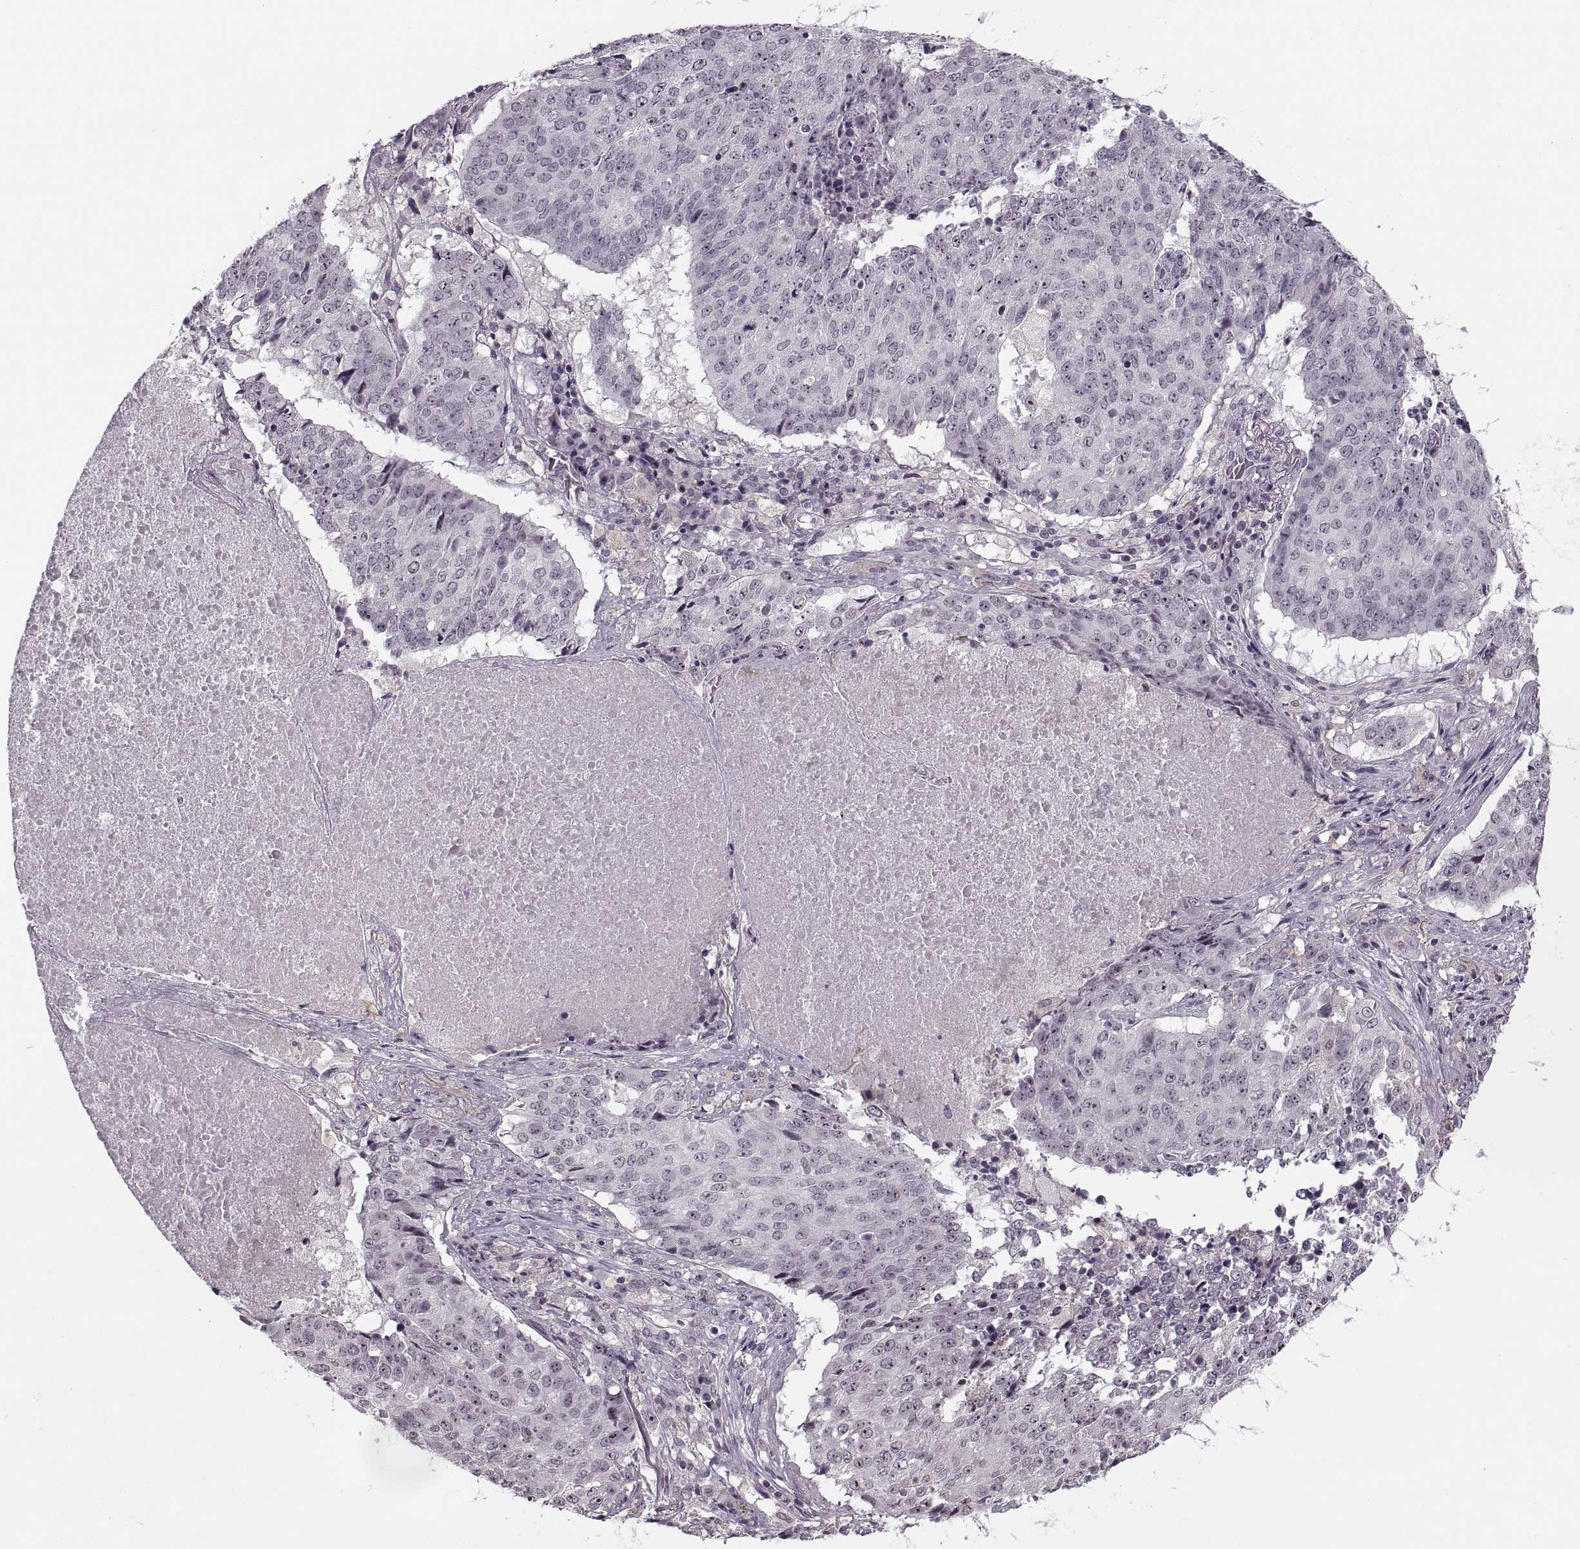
{"staining": {"intensity": "negative", "quantity": "none", "location": "none"}, "tissue": "lung cancer", "cell_type": "Tumor cells", "image_type": "cancer", "snomed": [{"axis": "morphology", "description": "Normal tissue, NOS"}, {"axis": "morphology", "description": "Squamous cell carcinoma, NOS"}, {"axis": "topography", "description": "Bronchus"}, {"axis": "topography", "description": "Lung"}], "caption": "Immunohistochemistry micrograph of lung squamous cell carcinoma stained for a protein (brown), which demonstrates no expression in tumor cells.", "gene": "LUZP2", "patient": {"sex": "male", "age": 64}}